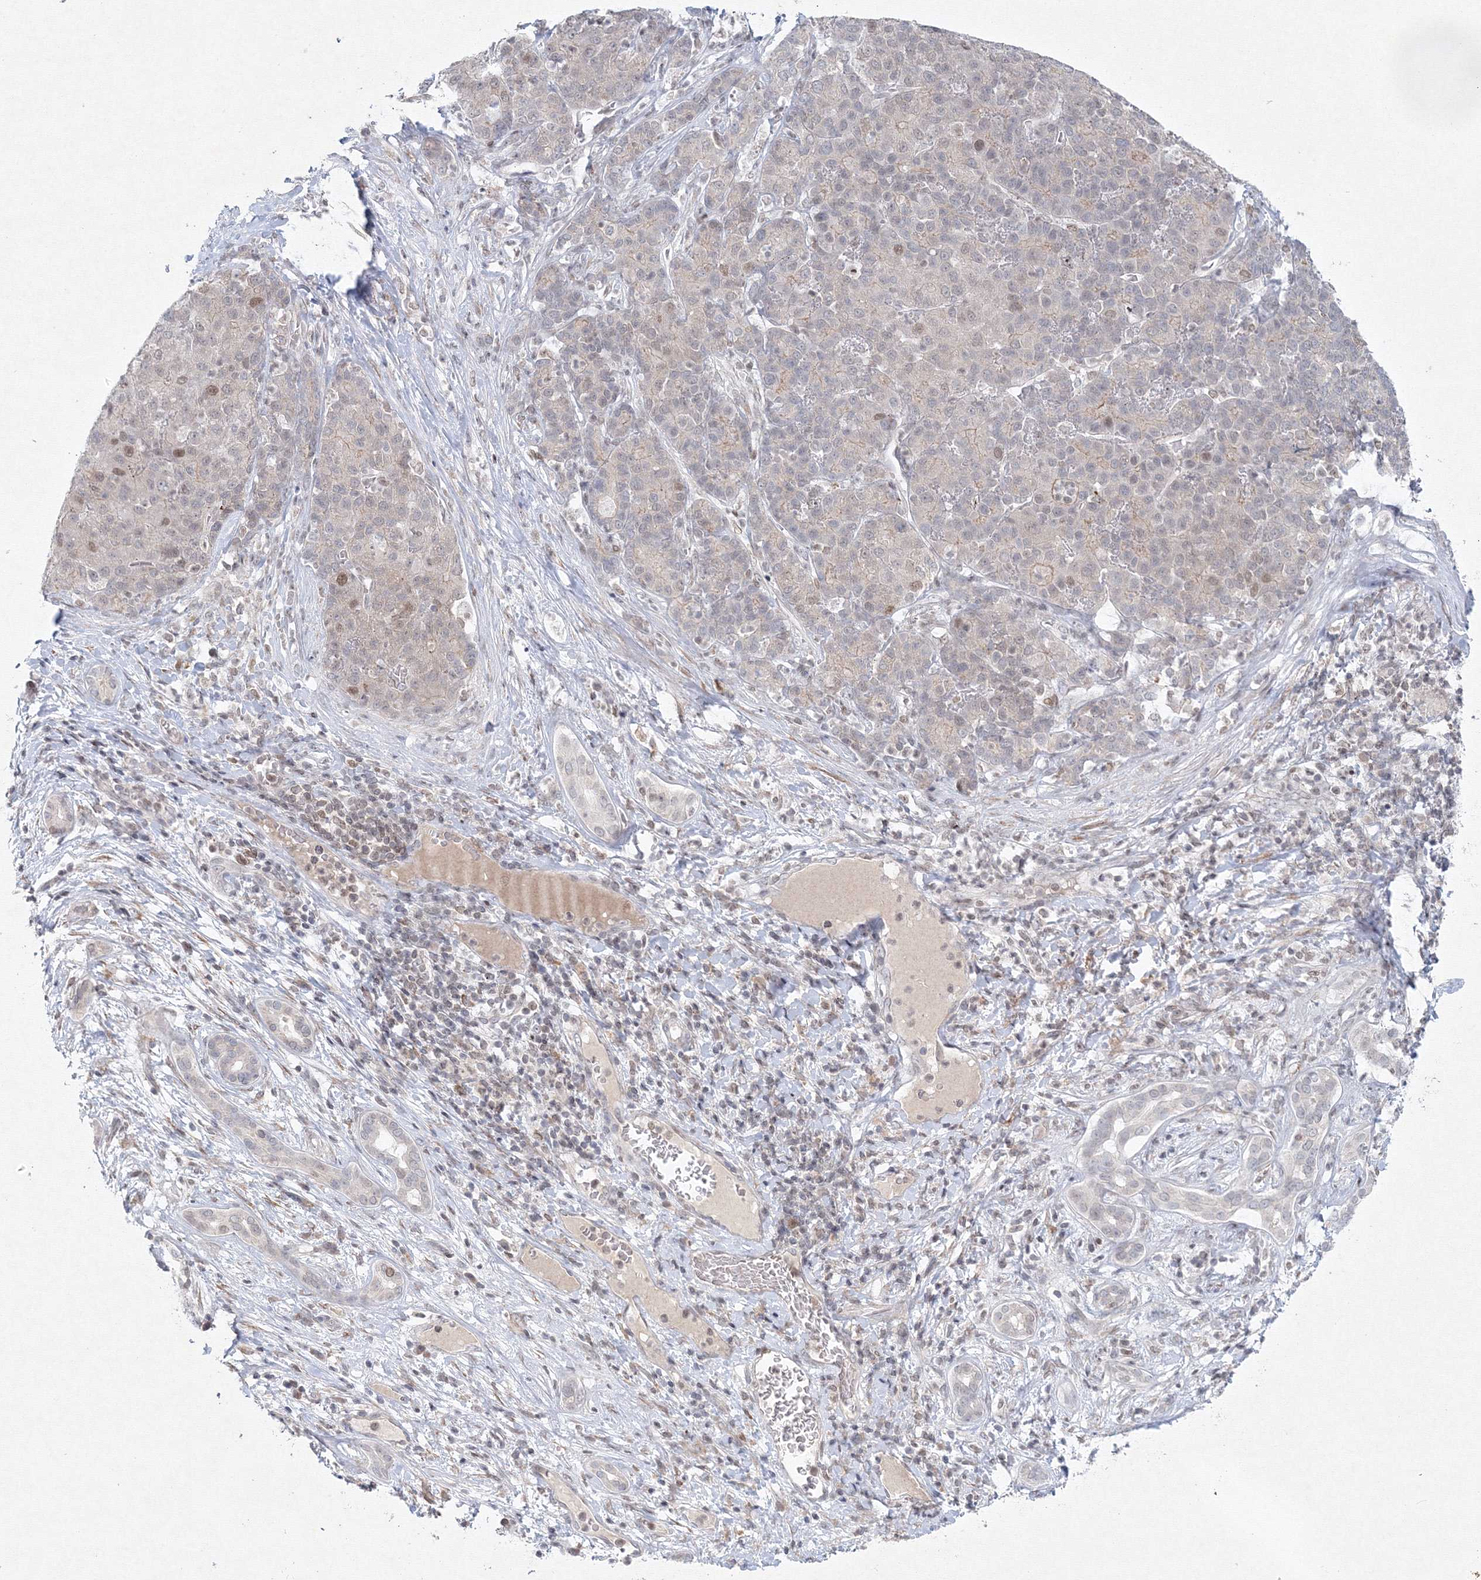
{"staining": {"intensity": "weak", "quantity": "<25%", "location": "nuclear"}, "tissue": "liver cancer", "cell_type": "Tumor cells", "image_type": "cancer", "snomed": [{"axis": "morphology", "description": "Carcinoma, Hepatocellular, NOS"}, {"axis": "topography", "description": "Liver"}], "caption": "Protein analysis of liver cancer exhibits no significant positivity in tumor cells.", "gene": "KIF4A", "patient": {"sex": "male", "age": 65}}